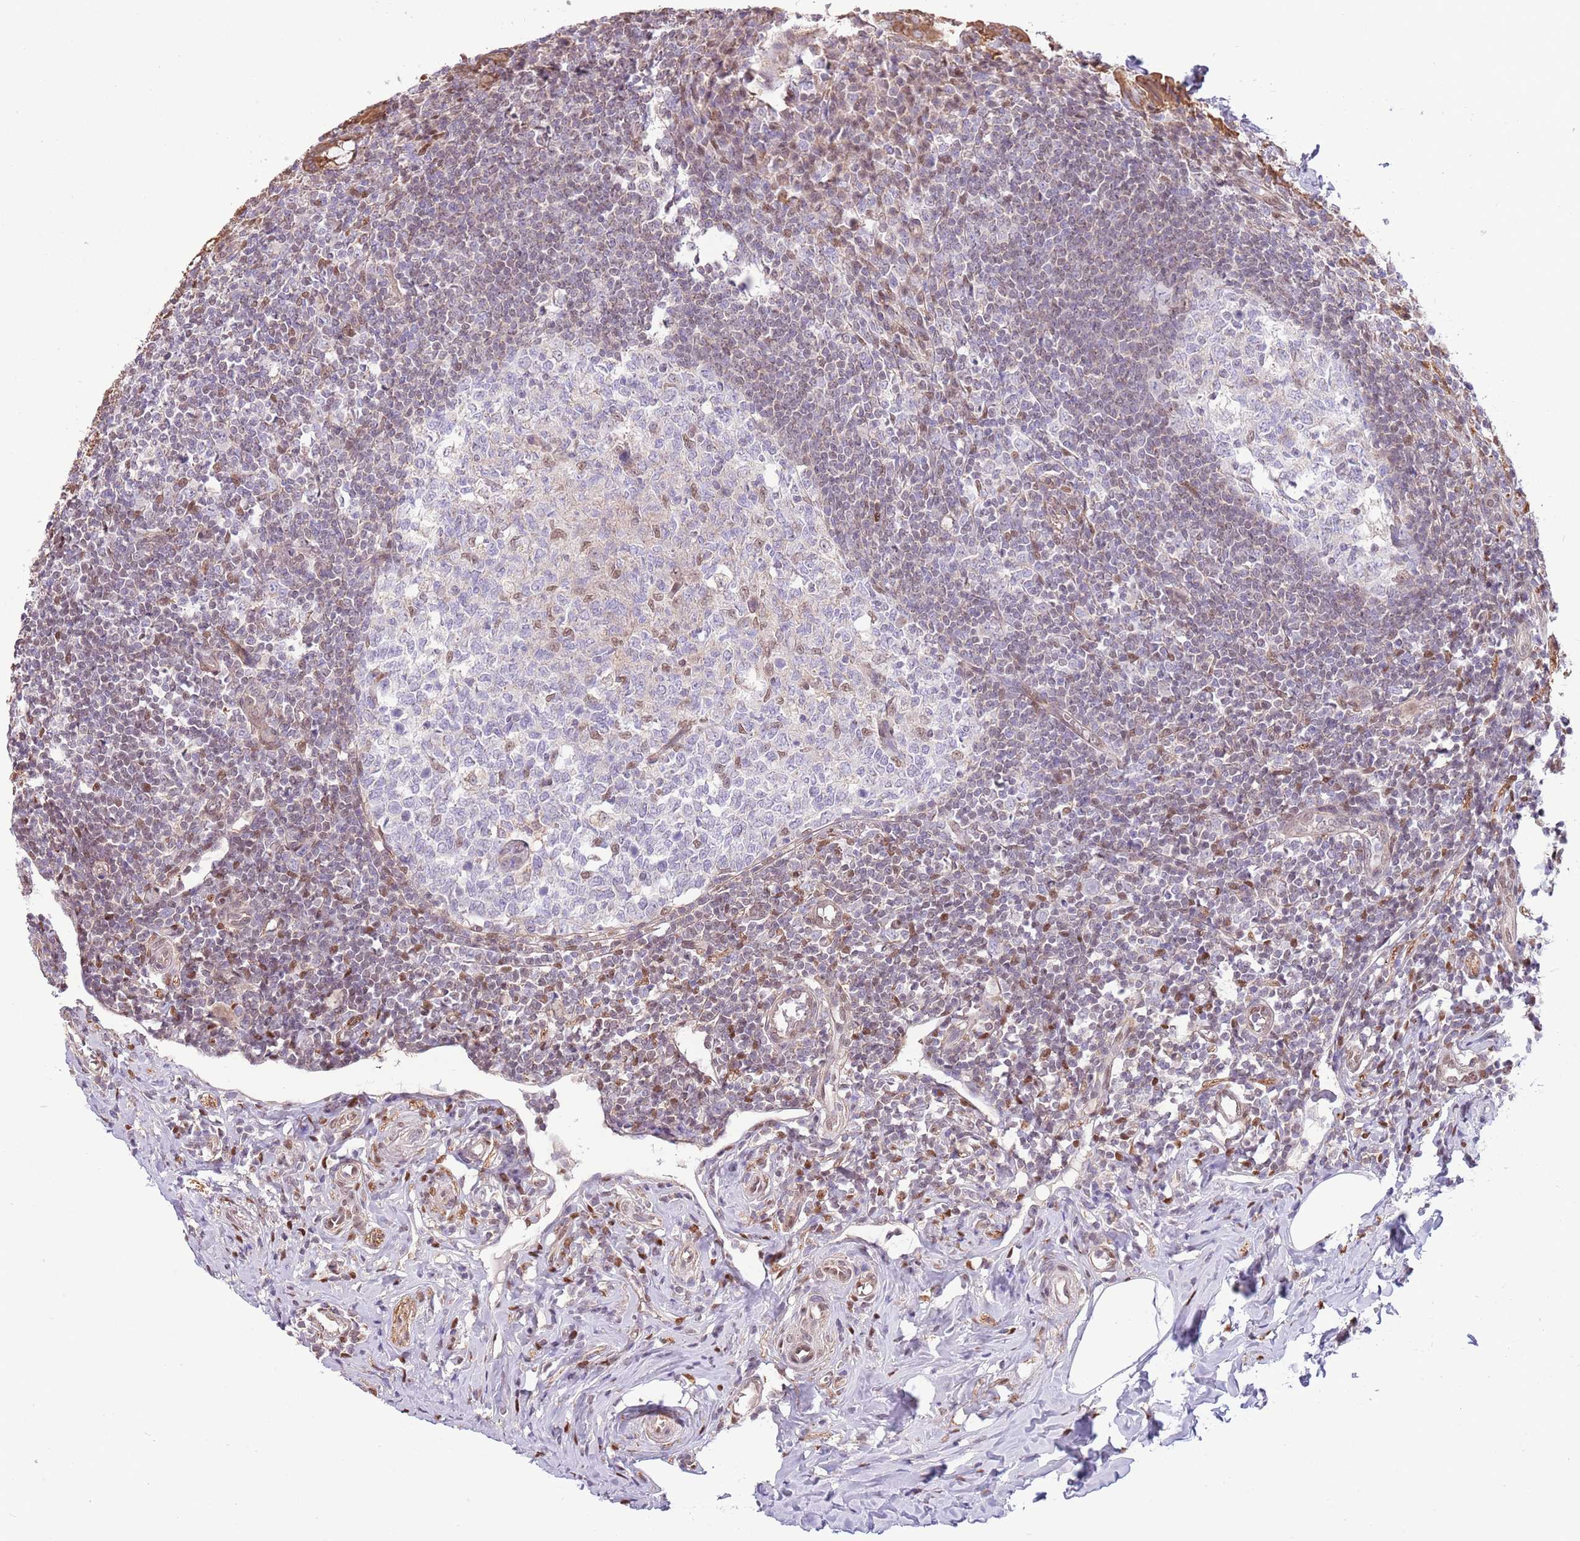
{"staining": {"intensity": "moderate", "quantity": ">75%", "location": "cytoplasmic/membranous"}, "tissue": "appendix", "cell_type": "Glandular cells", "image_type": "normal", "snomed": [{"axis": "morphology", "description": "Normal tissue, NOS"}, {"axis": "topography", "description": "Appendix"}], "caption": "Glandular cells exhibit moderate cytoplasmic/membranous expression in approximately >75% of cells in benign appendix. The staining is performed using DAB (3,3'-diaminobenzidine) brown chromogen to label protein expression. The nuclei are counter-stained blue using hematoxylin.", "gene": "ARL2BP", "patient": {"sex": "female", "age": 33}}